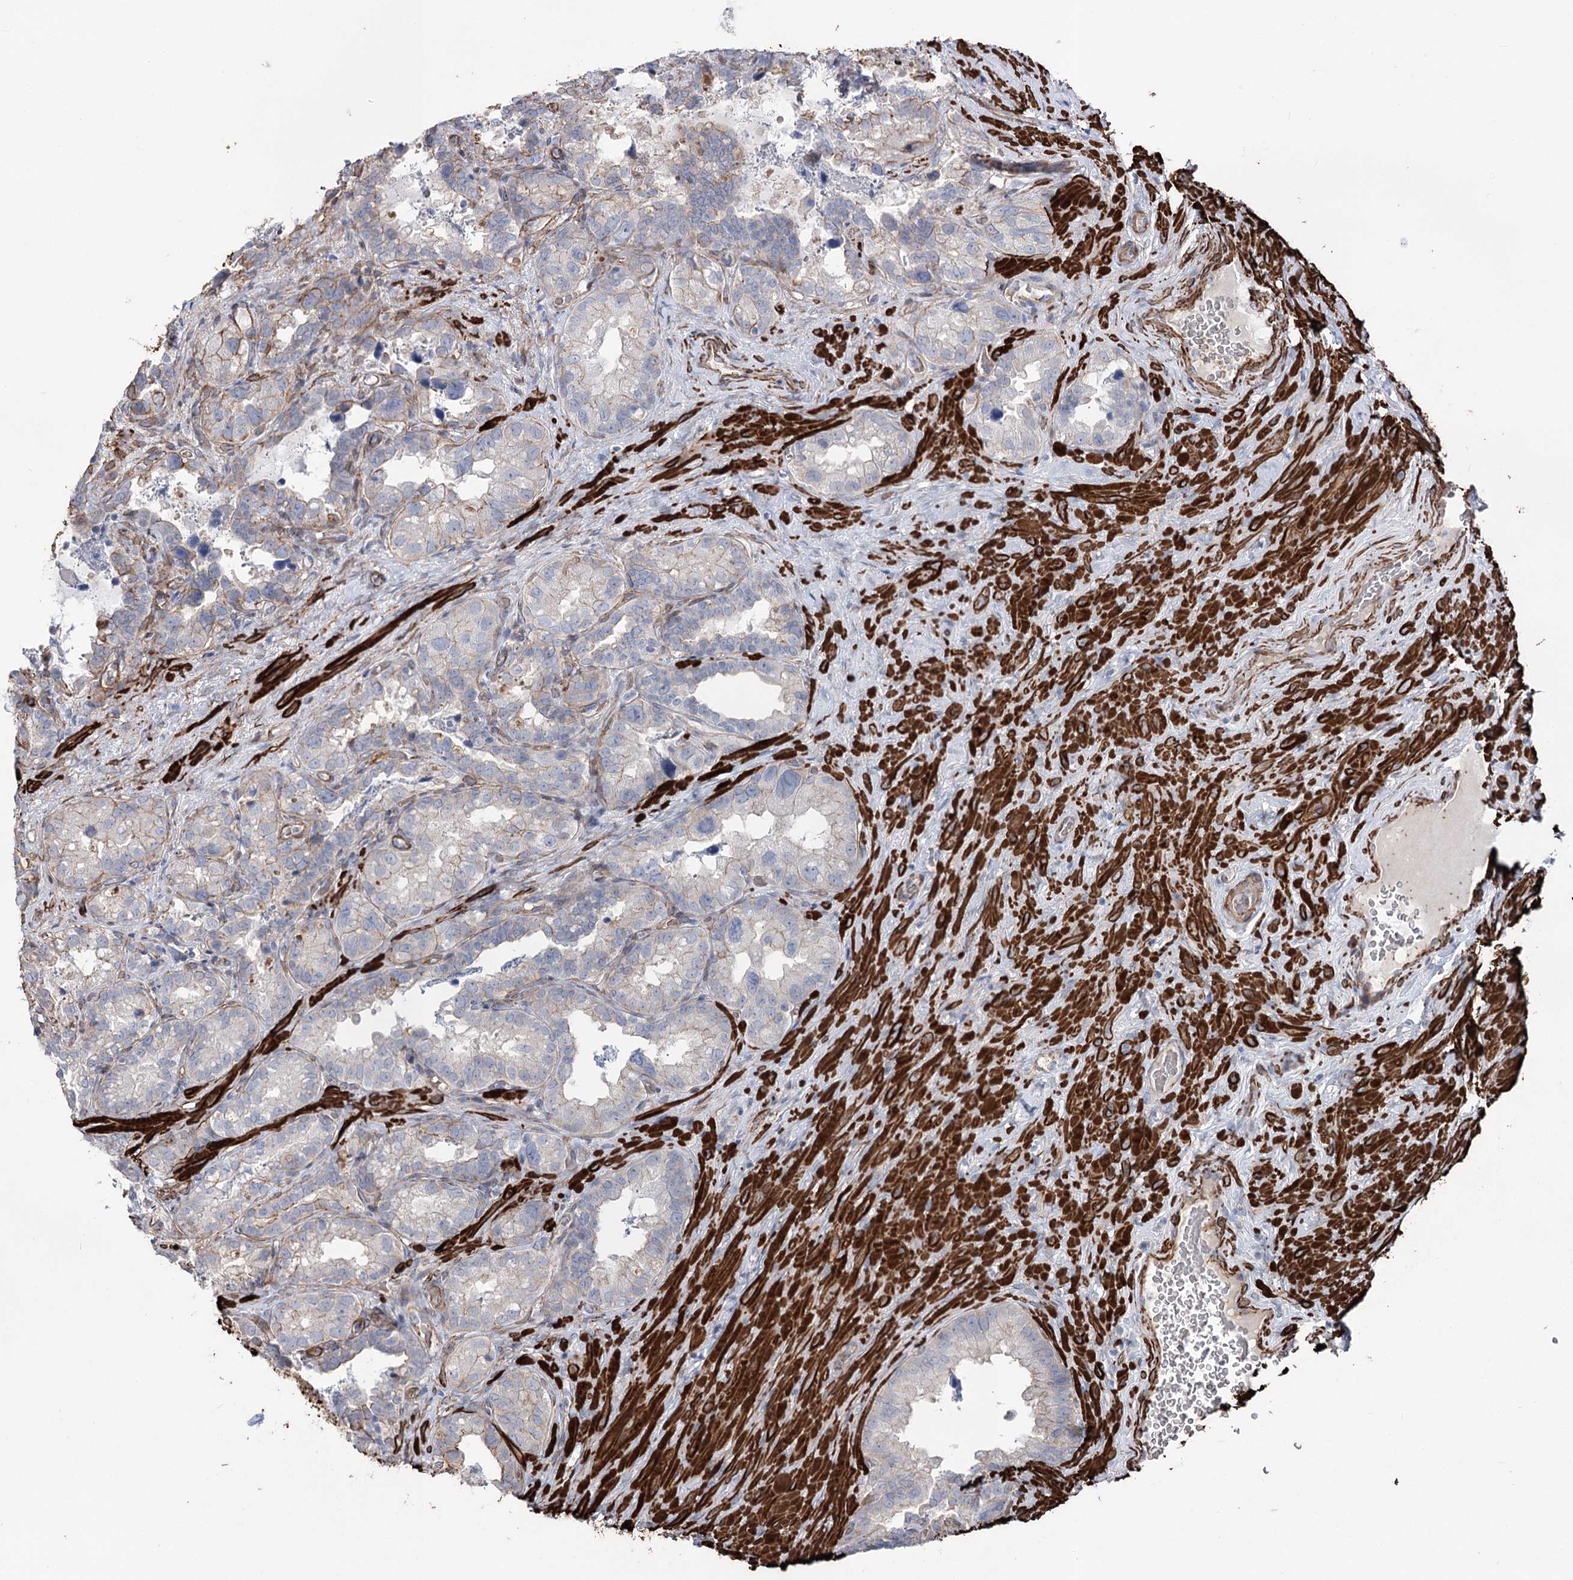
{"staining": {"intensity": "negative", "quantity": "none", "location": "none"}, "tissue": "seminal vesicle", "cell_type": "Glandular cells", "image_type": "normal", "snomed": [{"axis": "morphology", "description": "Normal tissue, NOS"}, {"axis": "topography", "description": "Seminal veicle"}, {"axis": "topography", "description": "Peripheral nerve tissue"}], "caption": "High magnification brightfield microscopy of unremarkable seminal vesicle stained with DAB (brown) and counterstained with hematoxylin (blue): glandular cells show no significant expression. (Brightfield microscopy of DAB IHC at high magnification).", "gene": "ARHGAP20", "patient": {"sex": "male", "age": 67}}